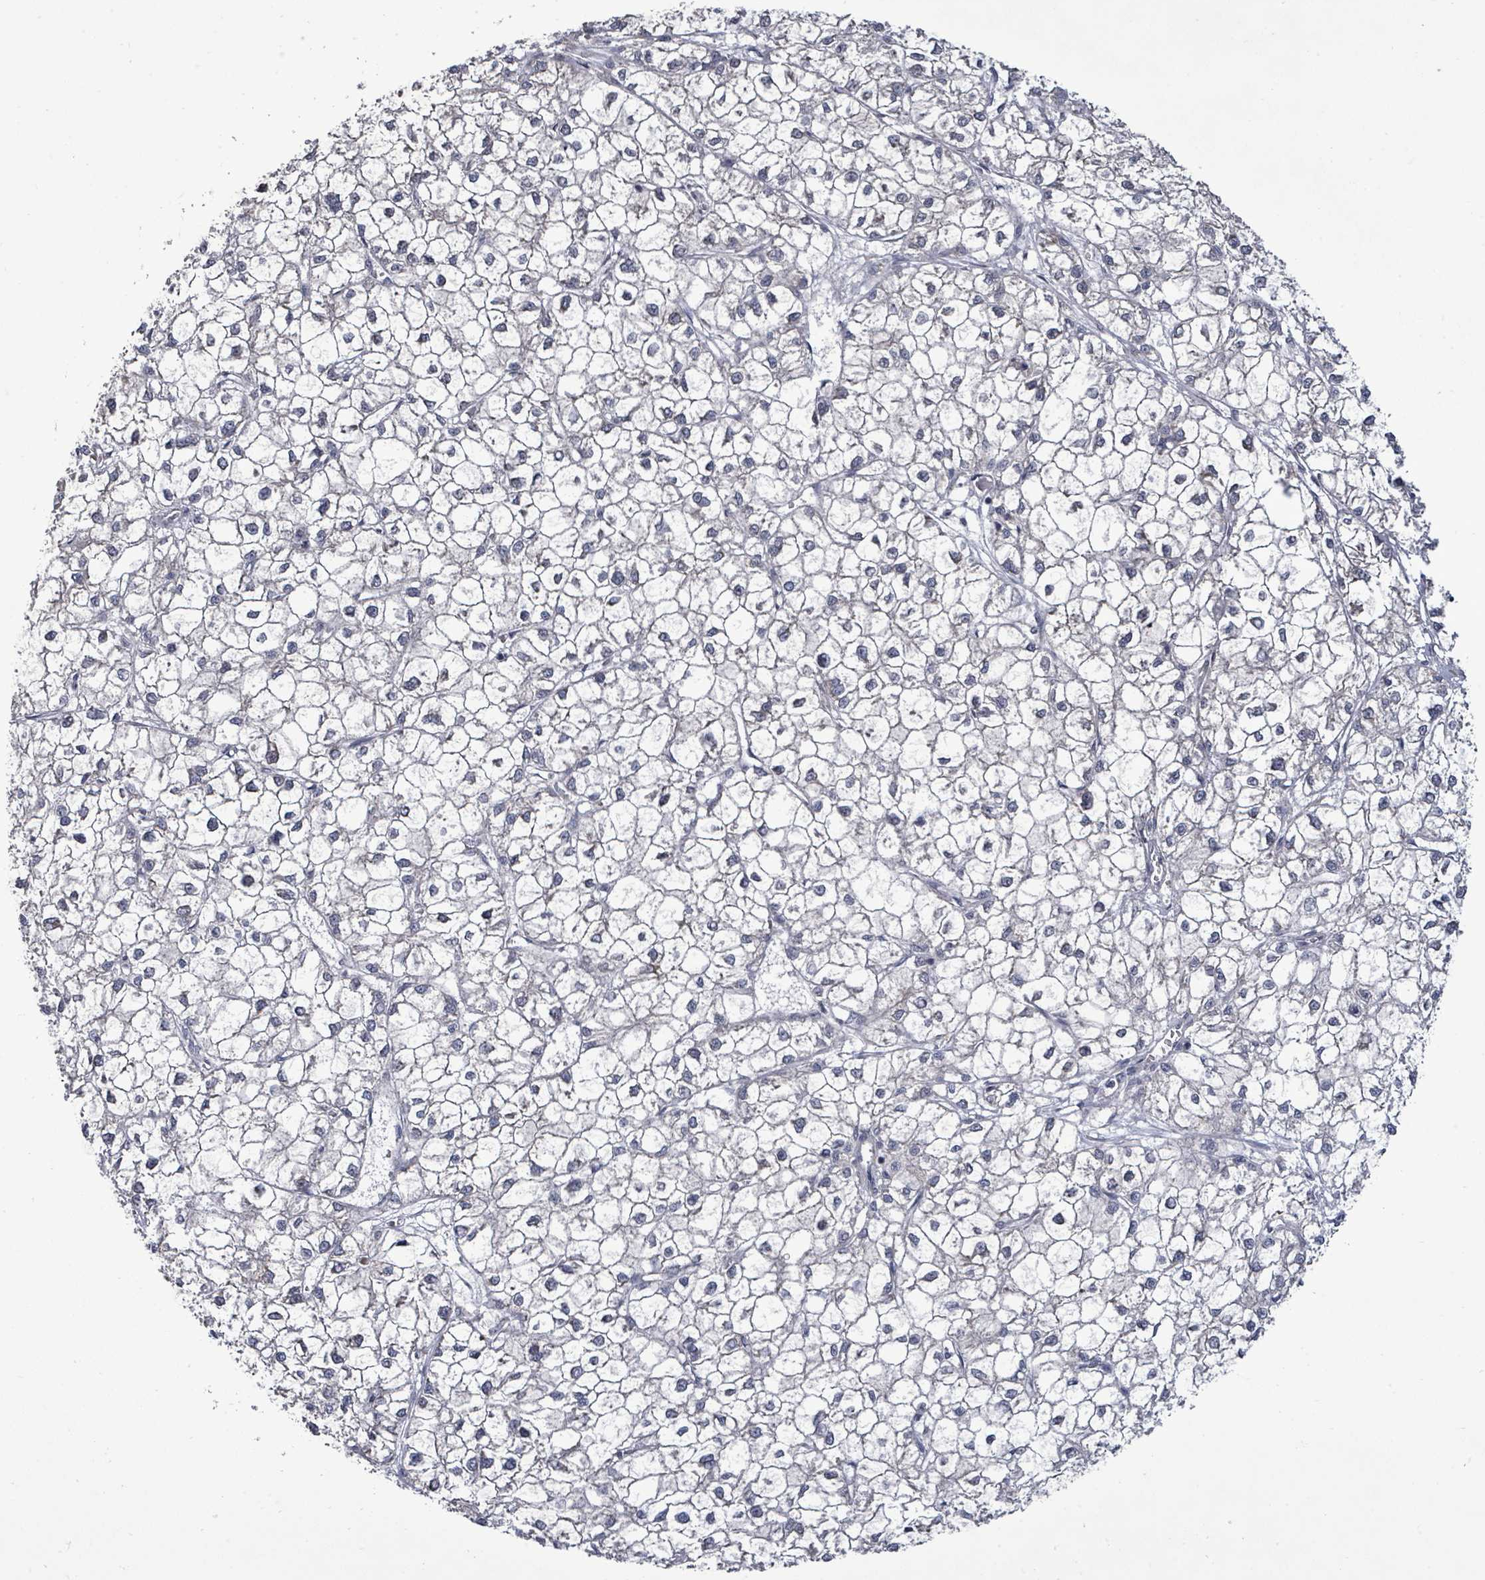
{"staining": {"intensity": "negative", "quantity": "none", "location": "none"}, "tissue": "liver cancer", "cell_type": "Tumor cells", "image_type": "cancer", "snomed": [{"axis": "morphology", "description": "Carcinoma, Hepatocellular, NOS"}, {"axis": "topography", "description": "Liver"}], "caption": "Protein analysis of liver cancer (hepatocellular carcinoma) reveals no significant staining in tumor cells. Brightfield microscopy of IHC stained with DAB (brown) and hematoxylin (blue), captured at high magnification.", "gene": "POMGNT2", "patient": {"sex": "female", "age": 43}}